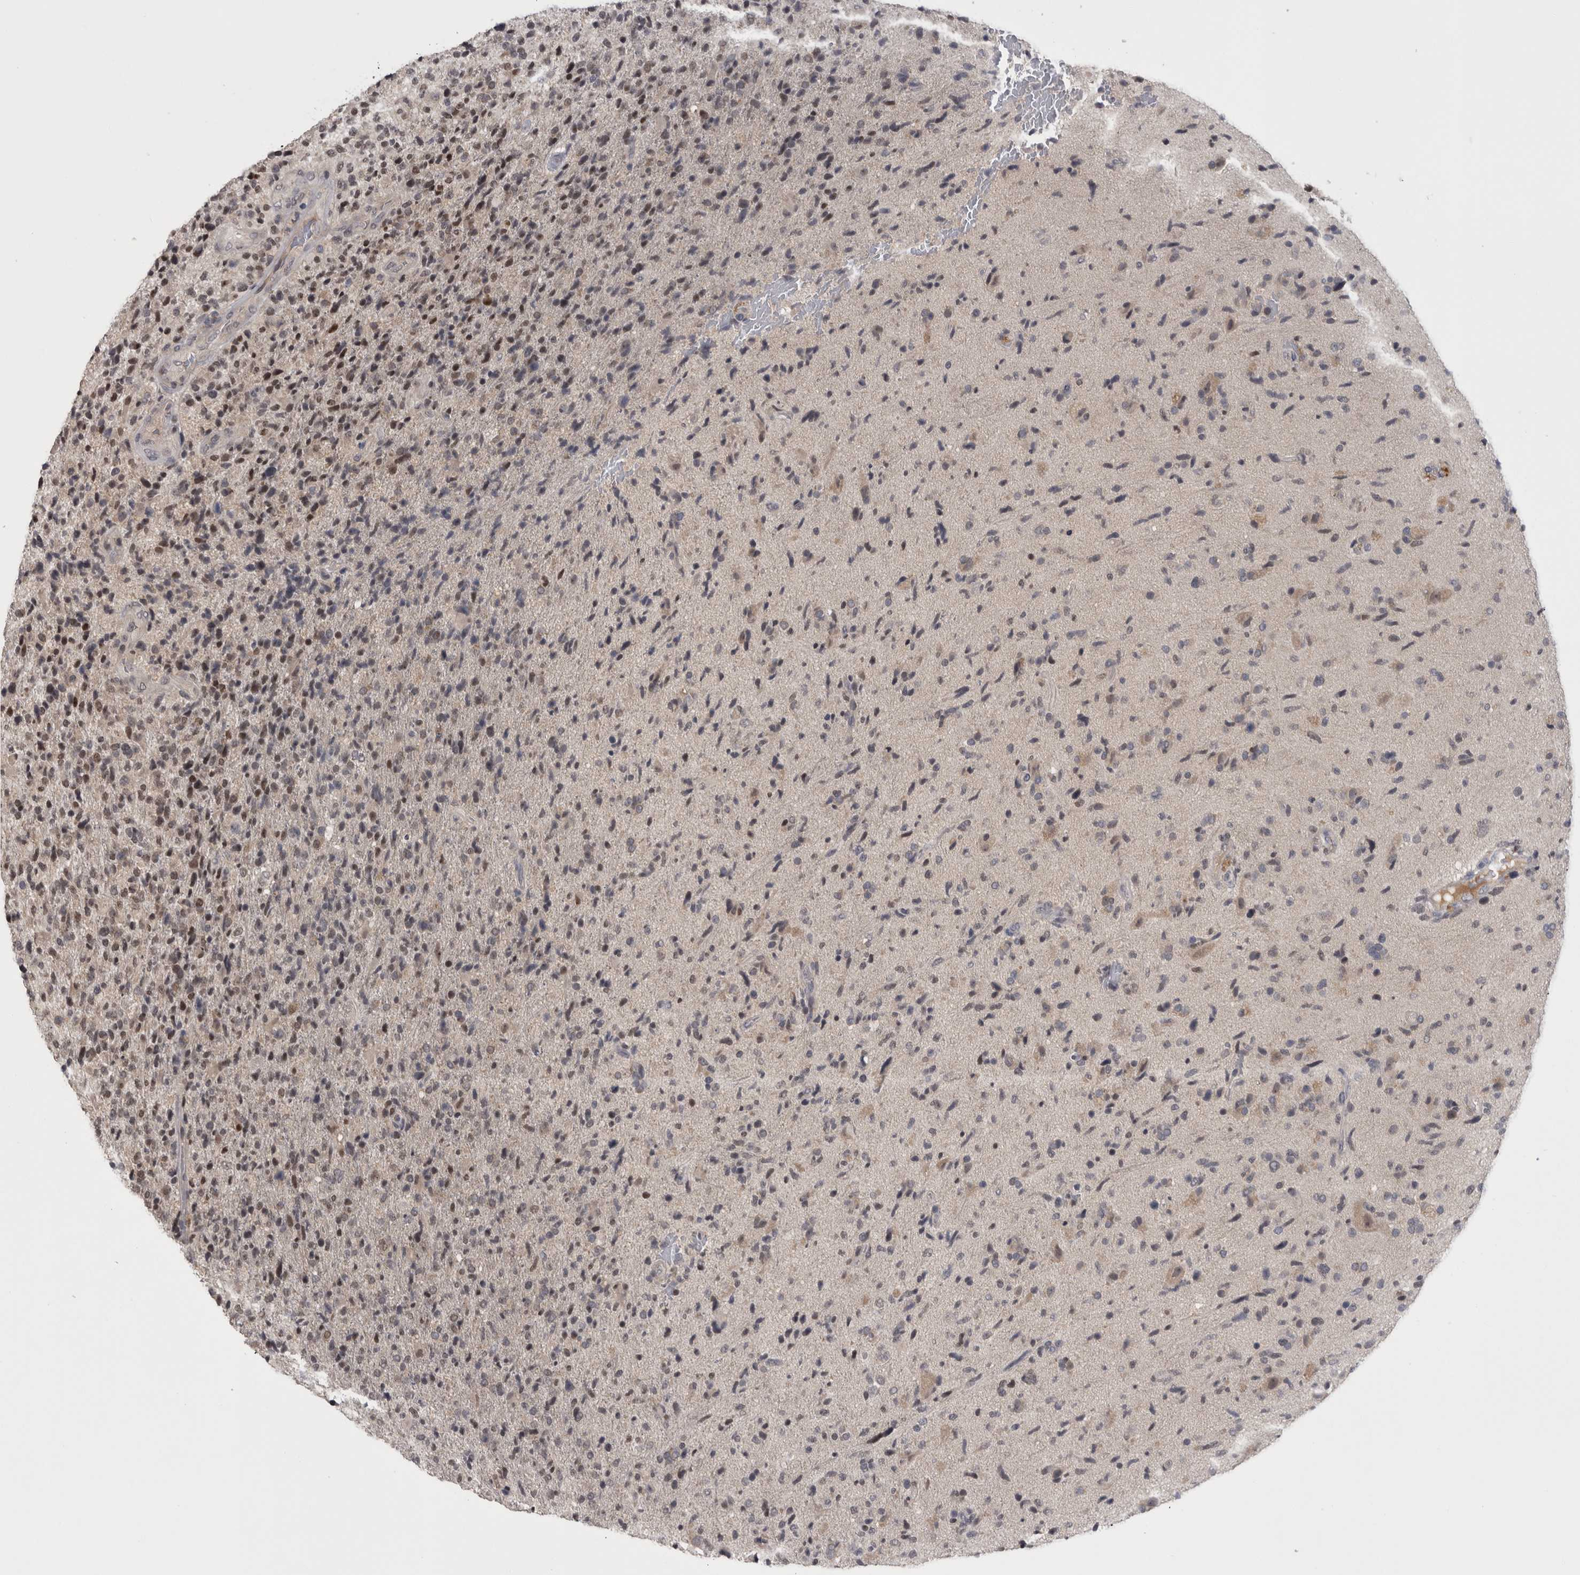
{"staining": {"intensity": "moderate", "quantity": "25%-75%", "location": "nuclear"}, "tissue": "glioma", "cell_type": "Tumor cells", "image_type": "cancer", "snomed": [{"axis": "morphology", "description": "Glioma, malignant, High grade"}, {"axis": "topography", "description": "Brain"}], "caption": "Immunohistochemistry (IHC) micrograph of human glioma stained for a protein (brown), which demonstrates medium levels of moderate nuclear positivity in approximately 25%-75% of tumor cells.", "gene": "ZNF114", "patient": {"sex": "male", "age": 72}}